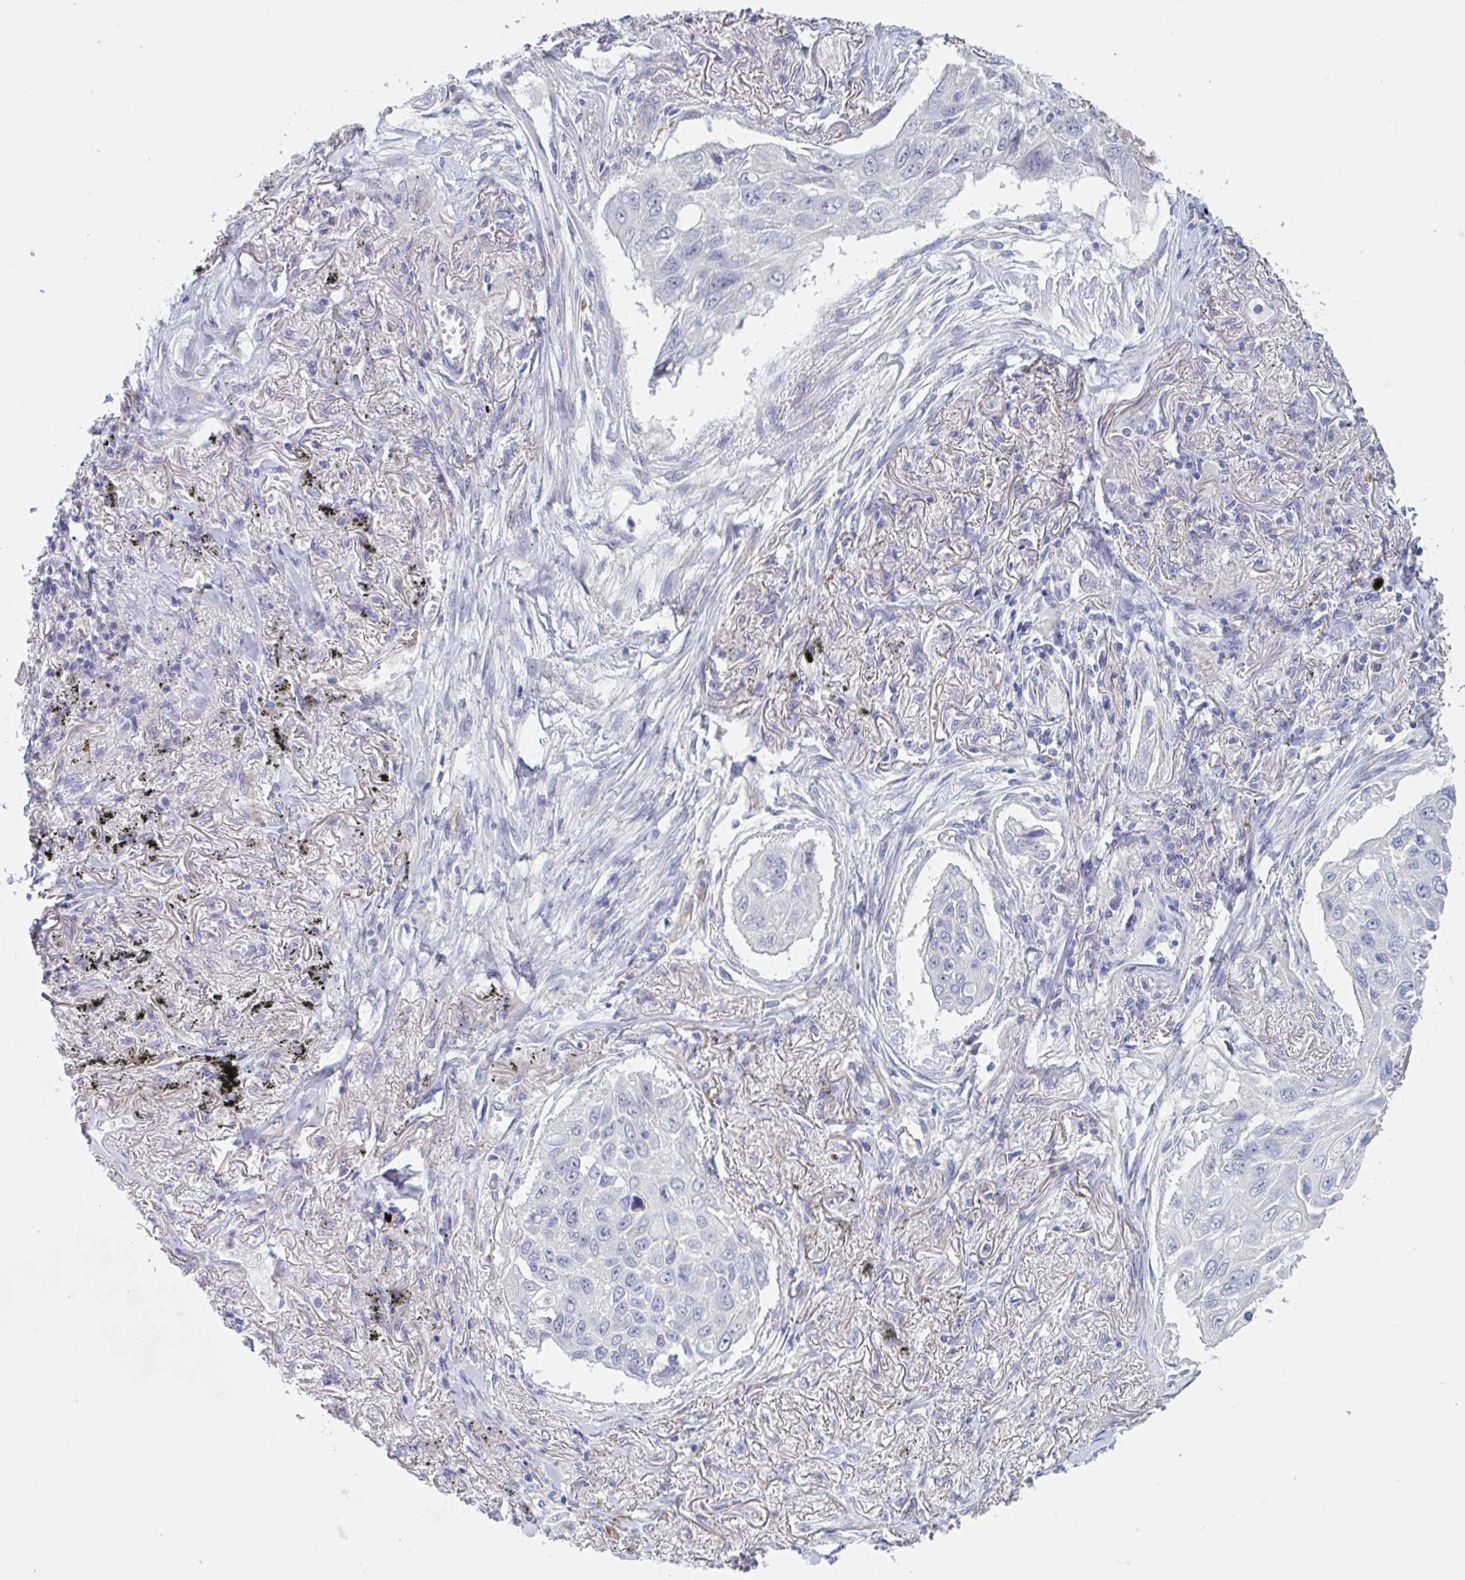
{"staining": {"intensity": "negative", "quantity": "none", "location": "none"}, "tissue": "lung cancer", "cell_type": "Tumor cells", "image_type": "cancer", "snomed": [{"axis": "morphology", "description": "Squamous cell carcinoma, NOS"}, {"axis": "topography", "description": "Lung"}], "caption": "High power microscopy photomicrograph of an IHC image of lung squamous cell carcinoma, revealing no significant expression in tumor cells. (DAB IHC visualized using brightfield microscopy, high magnification).", "gene": "ST14", "patient": {"sex": "male", "age": 75}}